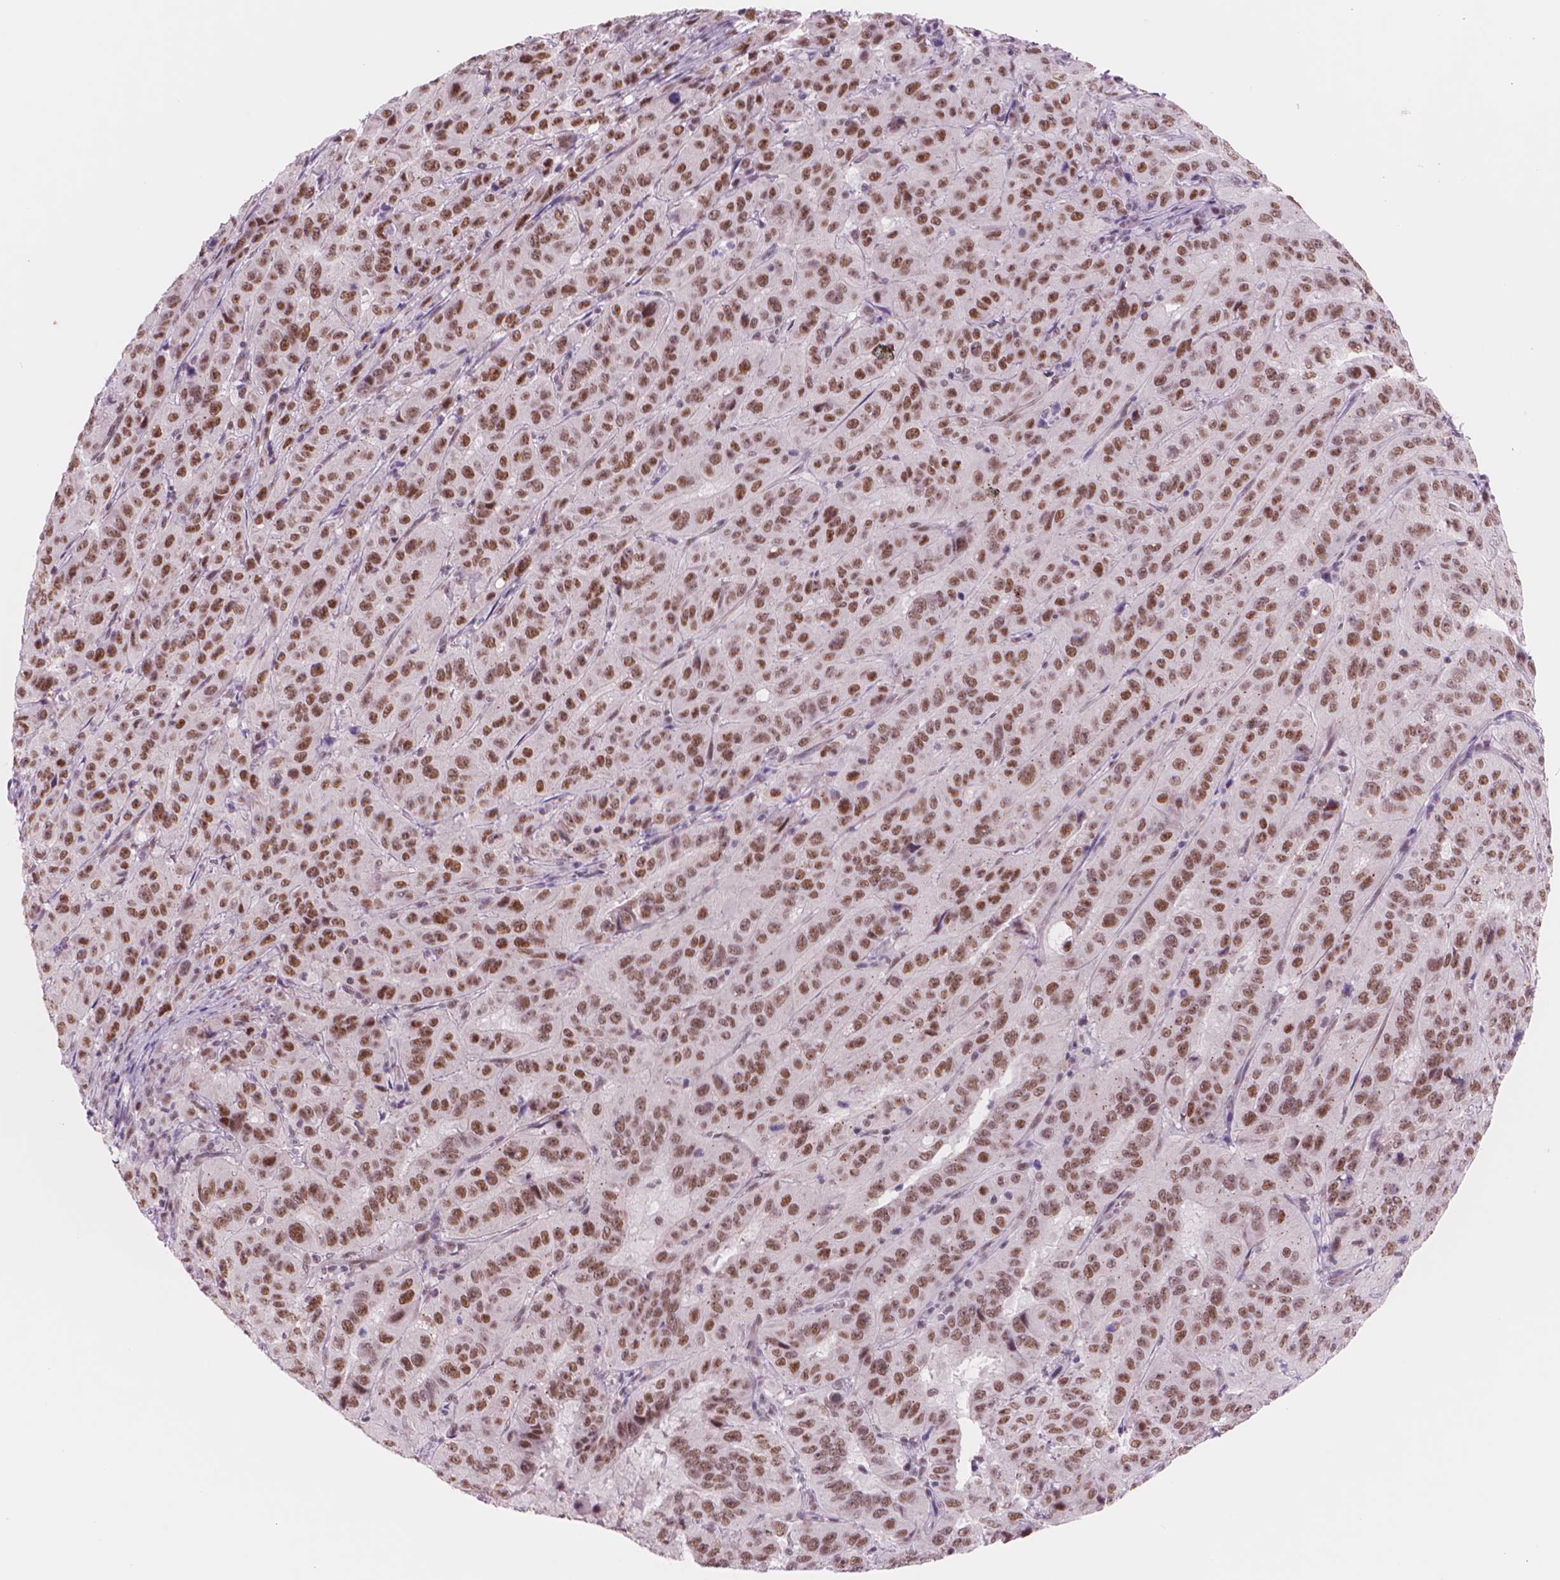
{"staining": {"intensity": "strong", "quantity": ">75%", "location": "nuclear"}, "tissue": "pancreatic cancer", "cell_type": "Tumor cells", "image_type": "cancer", "snomed": [{"axis": "morphology", "description": "Adenocarcinoma, NOS"}, {"axis": "topography", "description": "Pancreas"}], "caption": "Pancreatic cancer (adenocarcinoma) stained with DAB IHC displays high levels of strong nuclear staining in approximately >75% of tumor cells.", "gene": "POLR3D", "patient": {"sex": "male", "age": 63}}